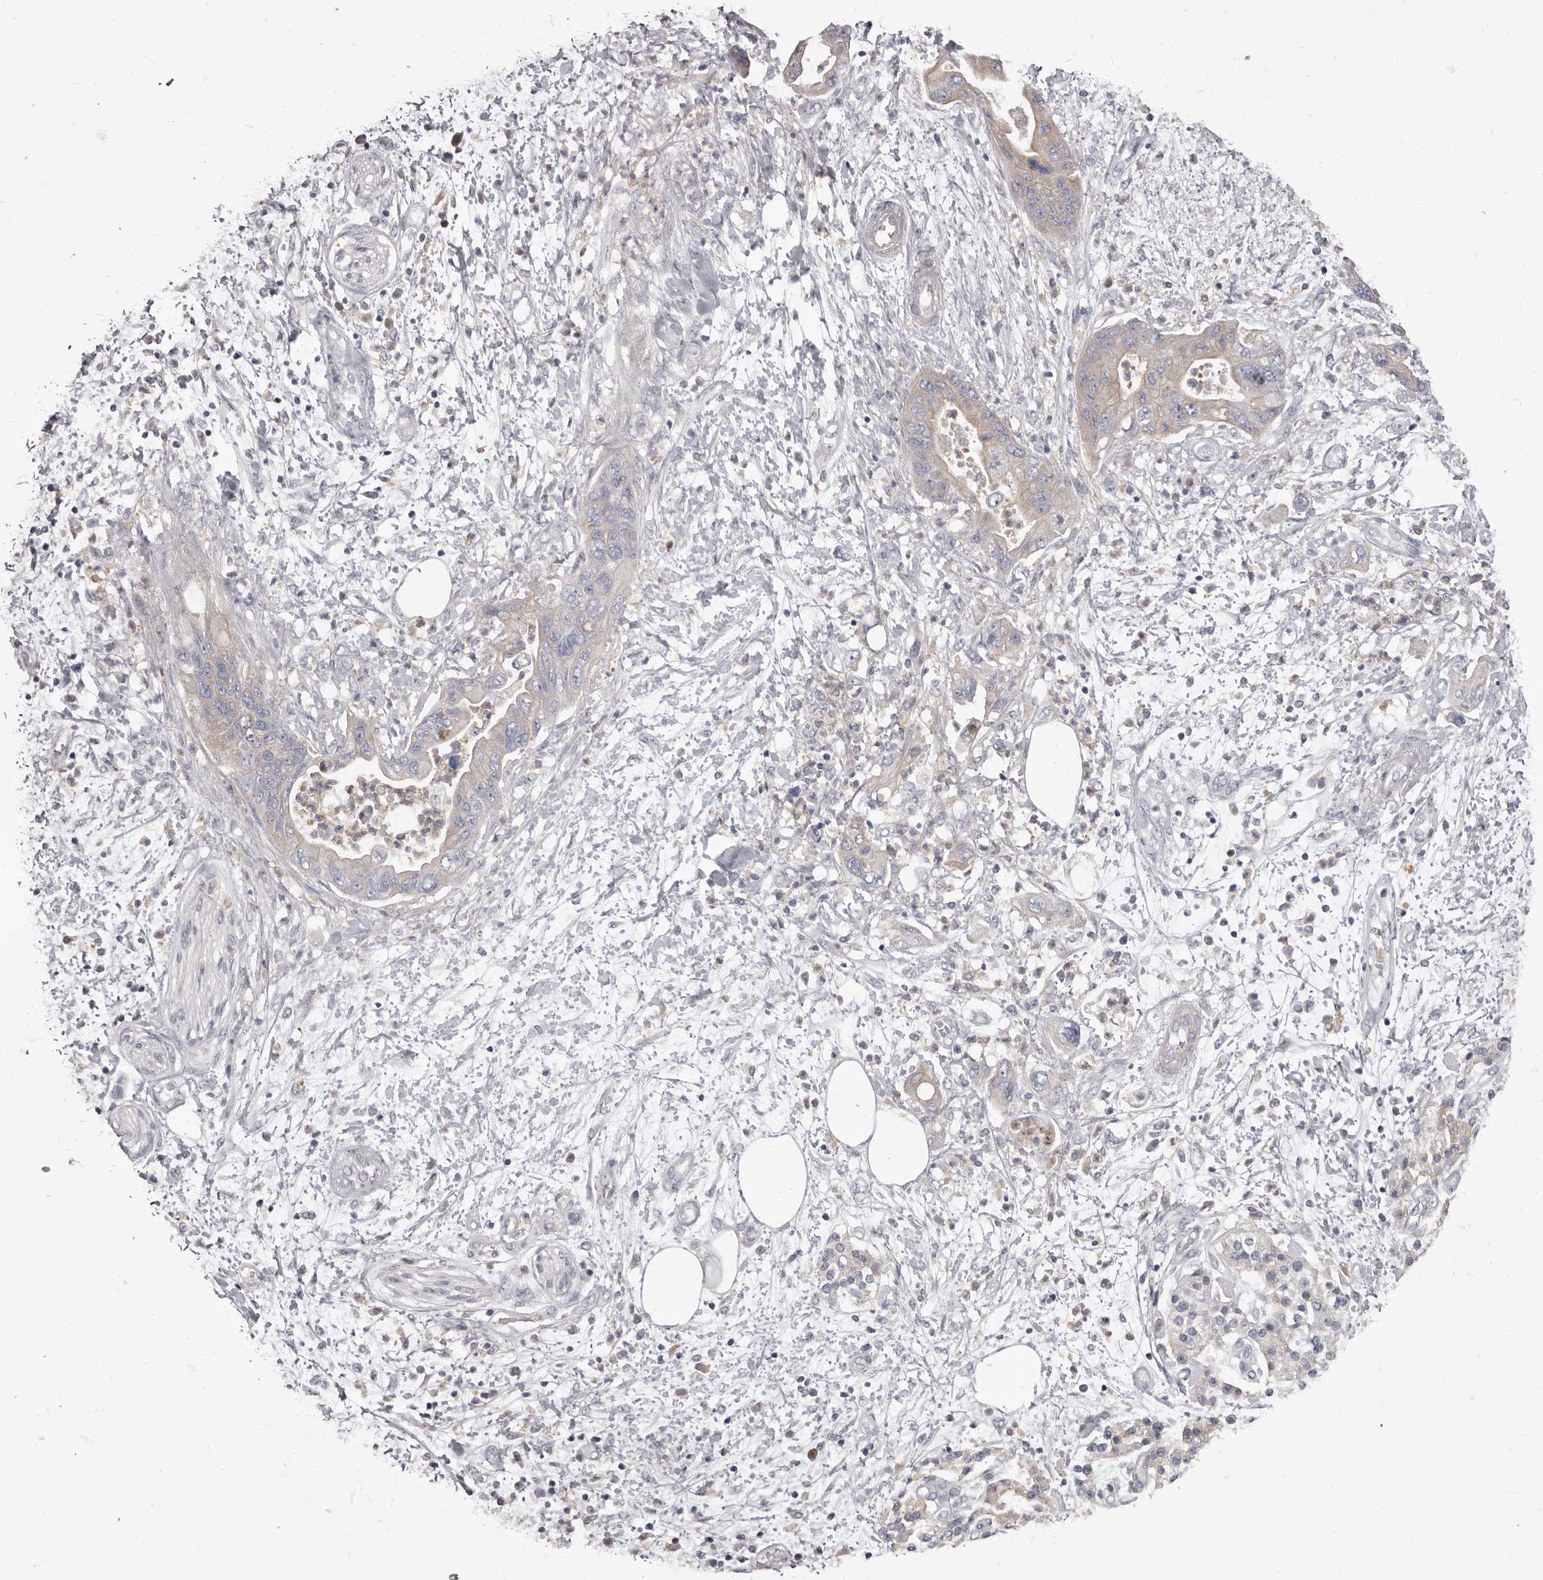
{"staining": {"intensity": "weak", "quantity": "<25%", "location": "cytoplasmic/membranous"}, "tissue": "pancreatic cancer", "cell_type": "Tumor cells", "image_type": "cancer", "snomed": [{"axis": "morphology", "description": "Adenocarcinoma, NOS"}, {"axis": "topography", "description": "Pancreas"}], "caption": "Immunohistochemistry histopathology image of neoplastic tissue: human adenocarcinoma (pancreatic) stained with DAB demonstrates no significant protein positivity in tumor cells. The staining is performed using DAB brown chromogen with nuclei counter-stained in using hematoxylin.", "gene": "APEH", "patient": {"sex": "female", "age": 73}}